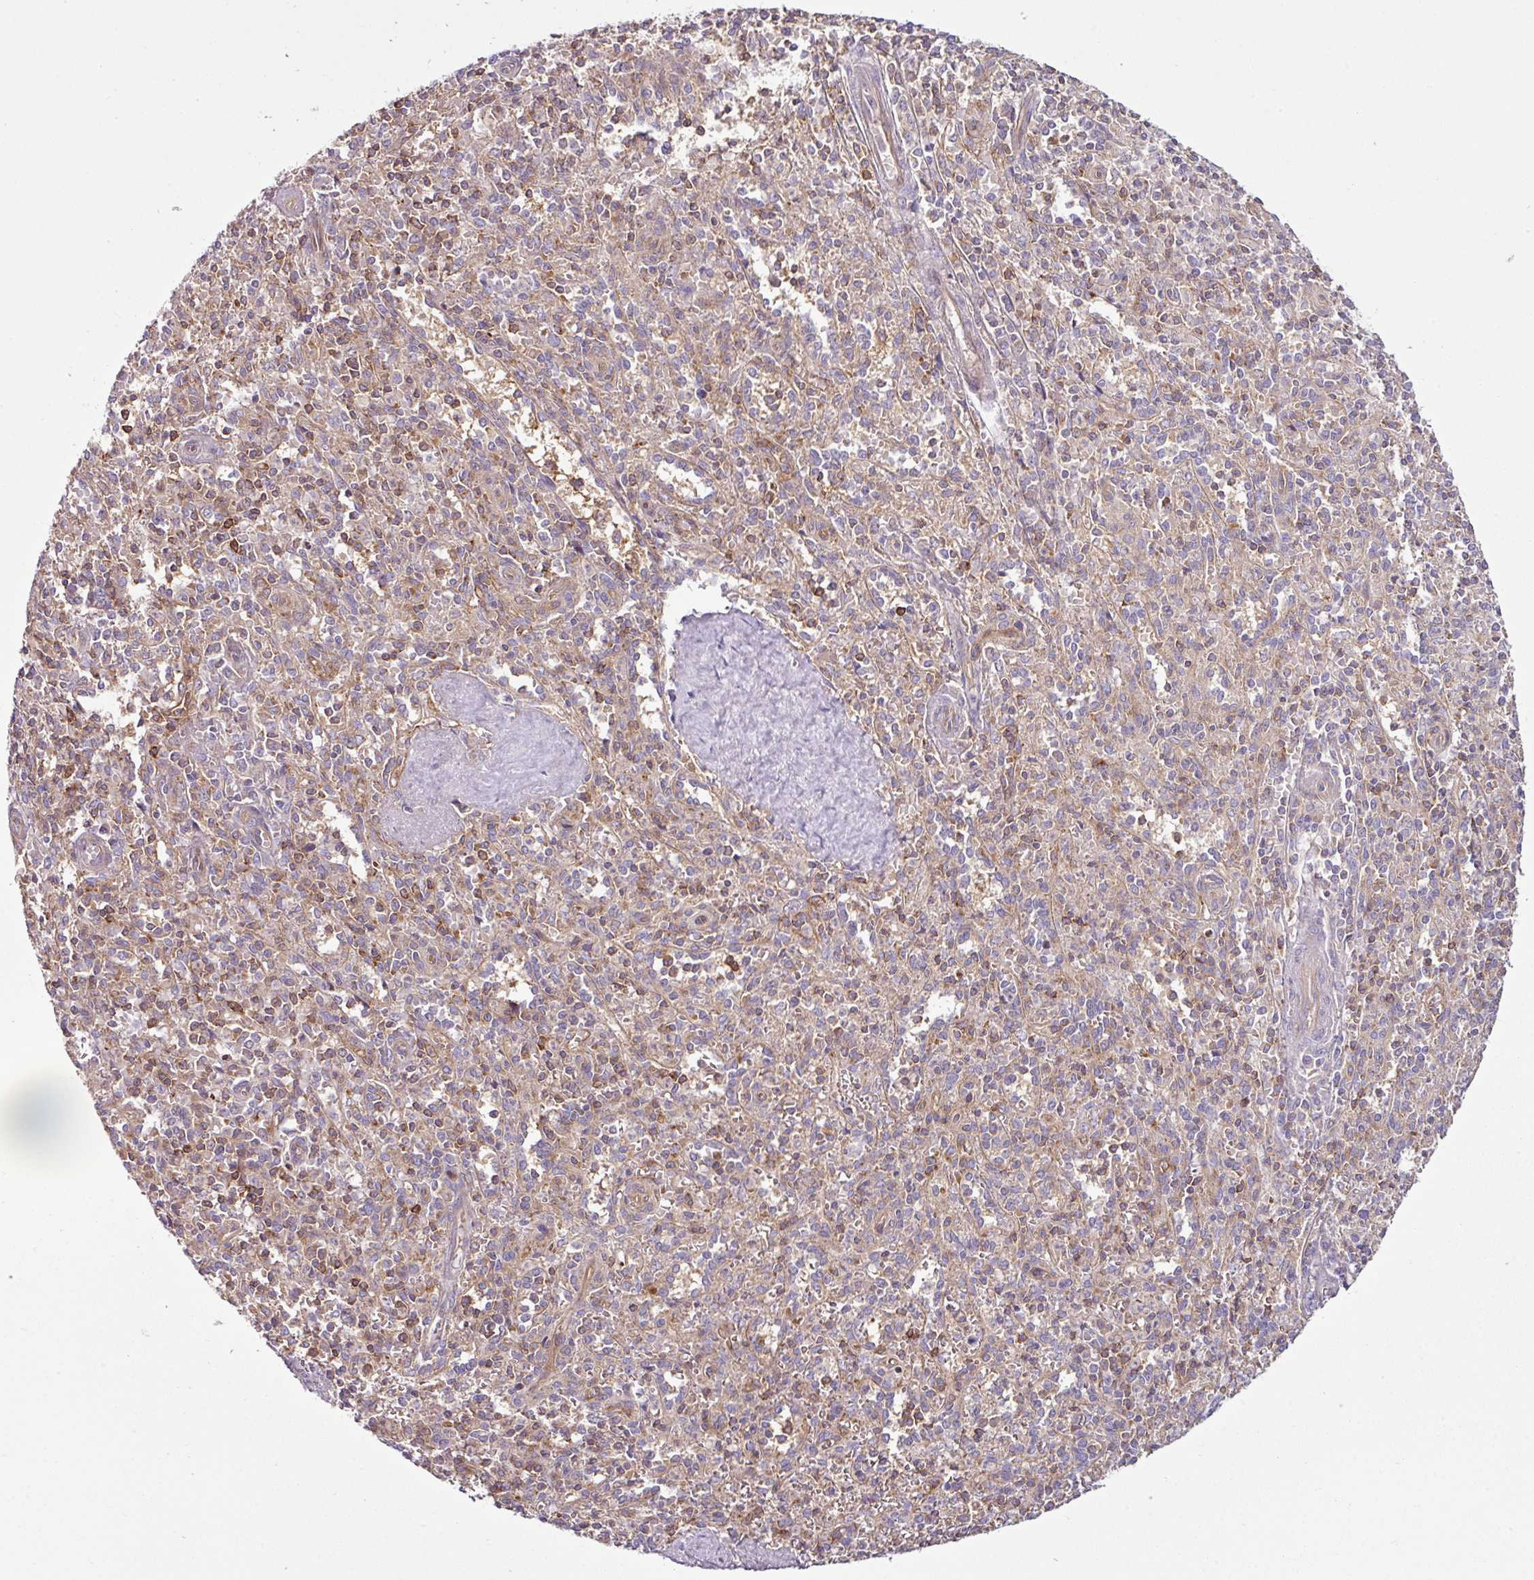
{"staining": {"intensity": "weak", "quantity": "25%-75%", "location": "cytoplasmic/membranous"}, "tissue": "spleen", "cell_type": "Cells in red pulp", "image_type": "normal", "snomed": [{"axis": "morphology", "description": "Normal tissue, NOS"}, {"axis": "topography", "description": "Spleen"}], "caption": "Immunohistochemical staining of benign human spleen displays low levels of weak cytoplasmic/membranous staining in about 25%-75% of cells in red pulp. The protein of interest is stained brown, and the nuclei are stained in blue (DAB (3,3'-diaminobenzidine) IHC with brightfield microscopy, high magnification).", "gene": "ZNF106", "patient": {"sex": "female", "age": 70}}